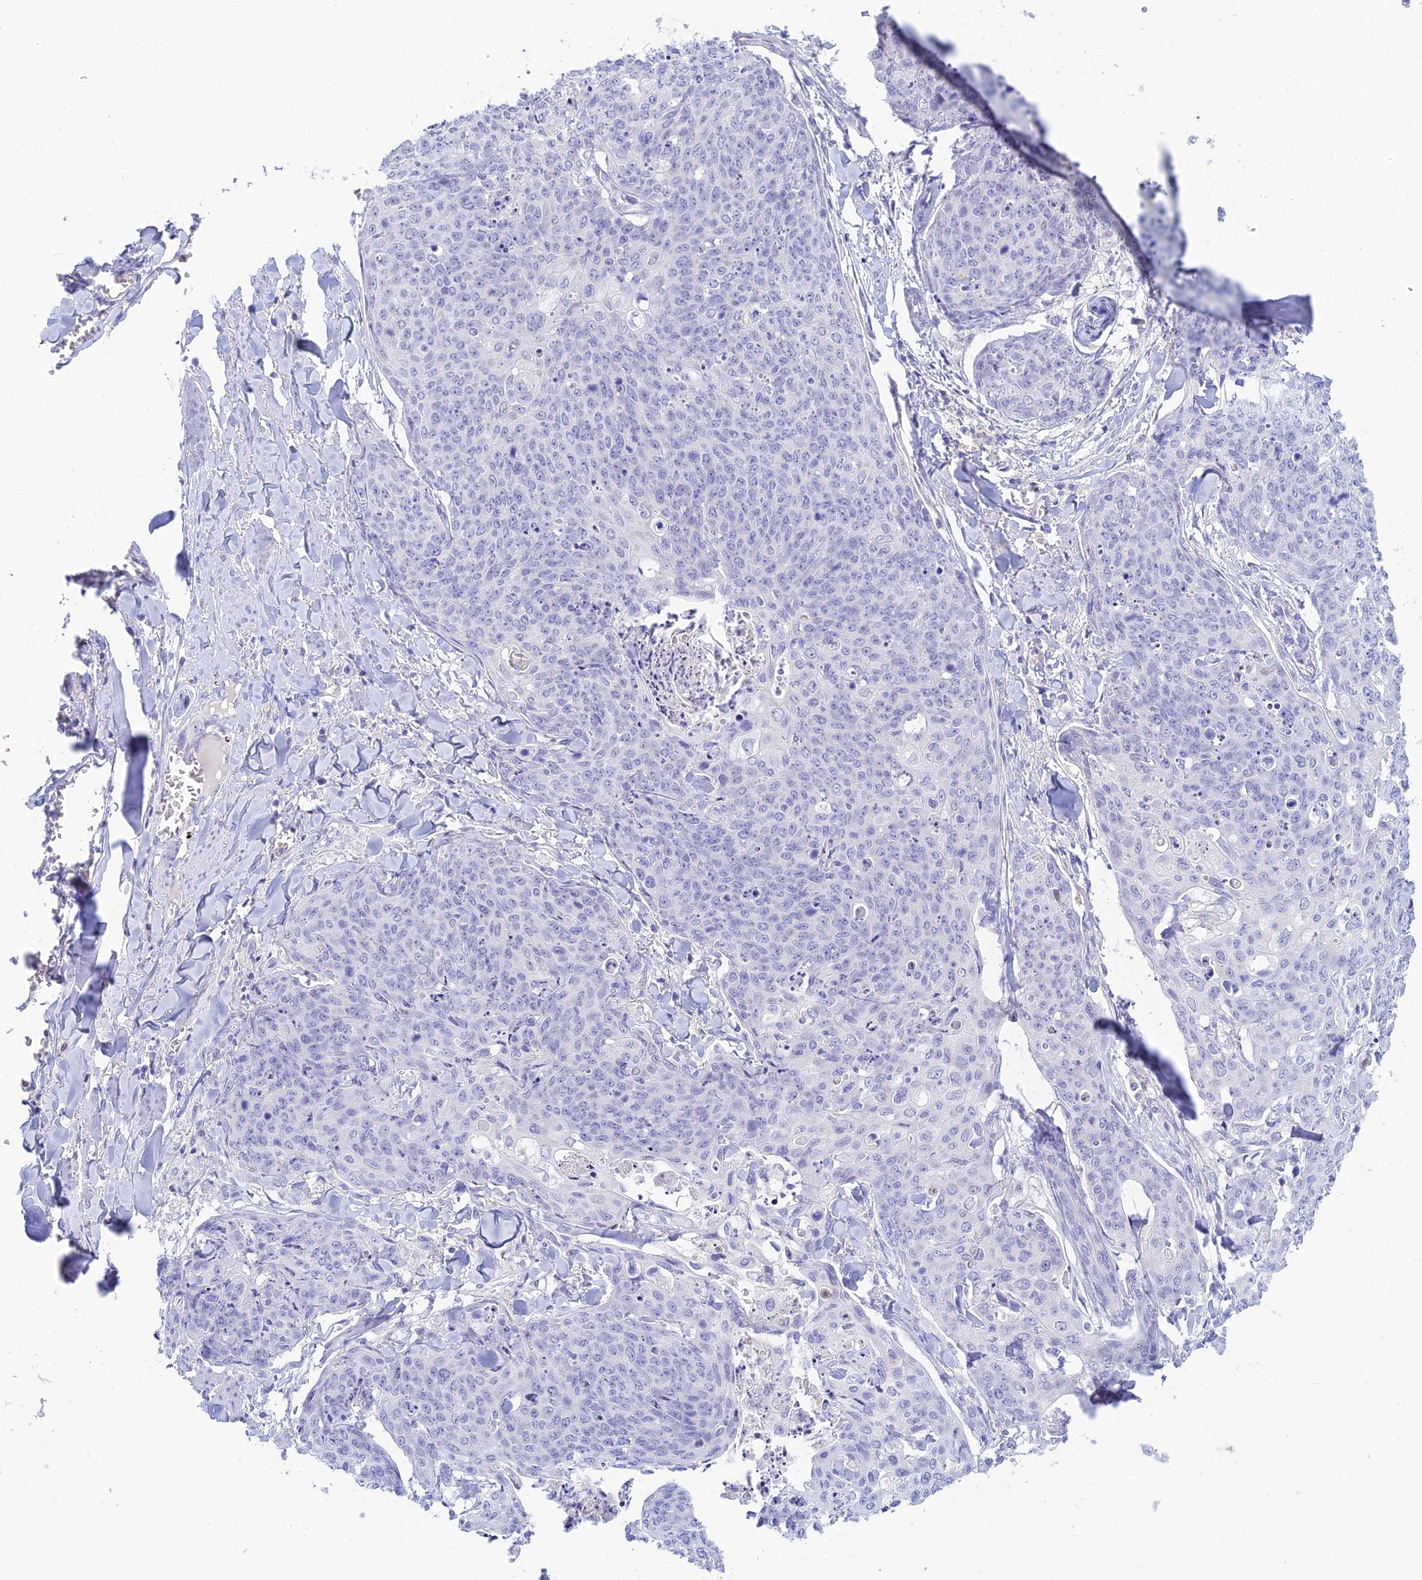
{"staining": {"intensity": "negative", "quantity": "none", "location": "none"}, "tissue": "skin cancer", "cell_type": "Tumor cells", "image_type": "cancer", "snomed": [{"axis": "morphology", "description": "Squamous cell carcinoma, NOS"}, {"axis": "topography", "description": "Skin"}, {"axis": "topography", "description": "Vulva"}], "caption": "There is no significant expression in tumor cells of skin squamous cell carcinoma.", "gene": "INTS13", "patient": {"sex": "female", "age": 85}}